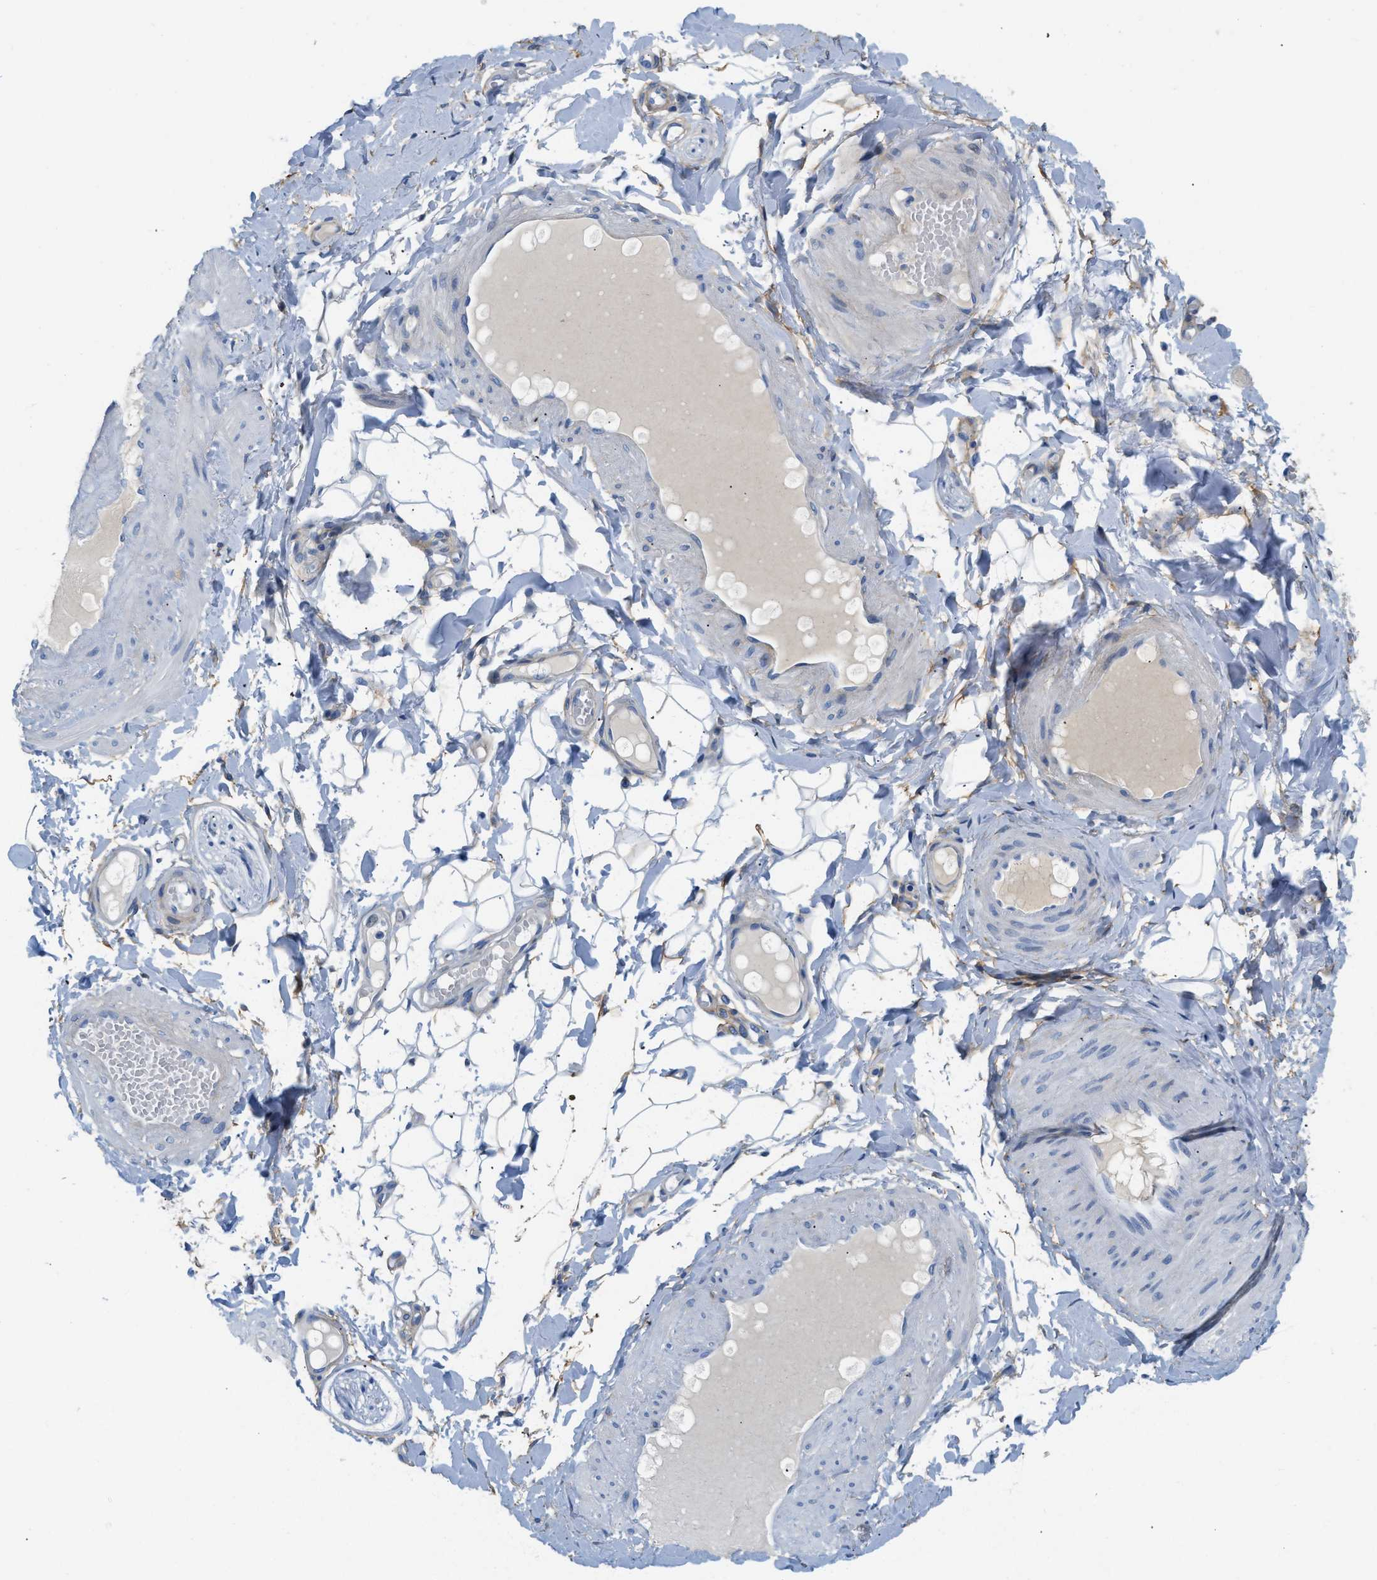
{"staining": {"intensity": "negative", "quantity": "none", "location": "none"}, "tissue": "adipose tissue", "cell_type": "Adipocytes", "image_type": "normal", "snomed": [{"axis": "morphology", "description": "Normal tissue, NOS"}, {"axis": "topography", "description": "Adipose tissue"}, {"axis": "topography", "description": "Vascular tissue"}, {"axis": "topography", "description": "Peripheral nerve tissue"}], "caption": "Adipocytes show no significant protein staining in benign adipose tissue. Brightfield microscopy of immunohistochemistry (IHC) stained with DAB (brown) and hematoxylin (blue), captured at high magnification.", "gene": "PDGFRB", "patient": {"sex": "male", "age": 25}}